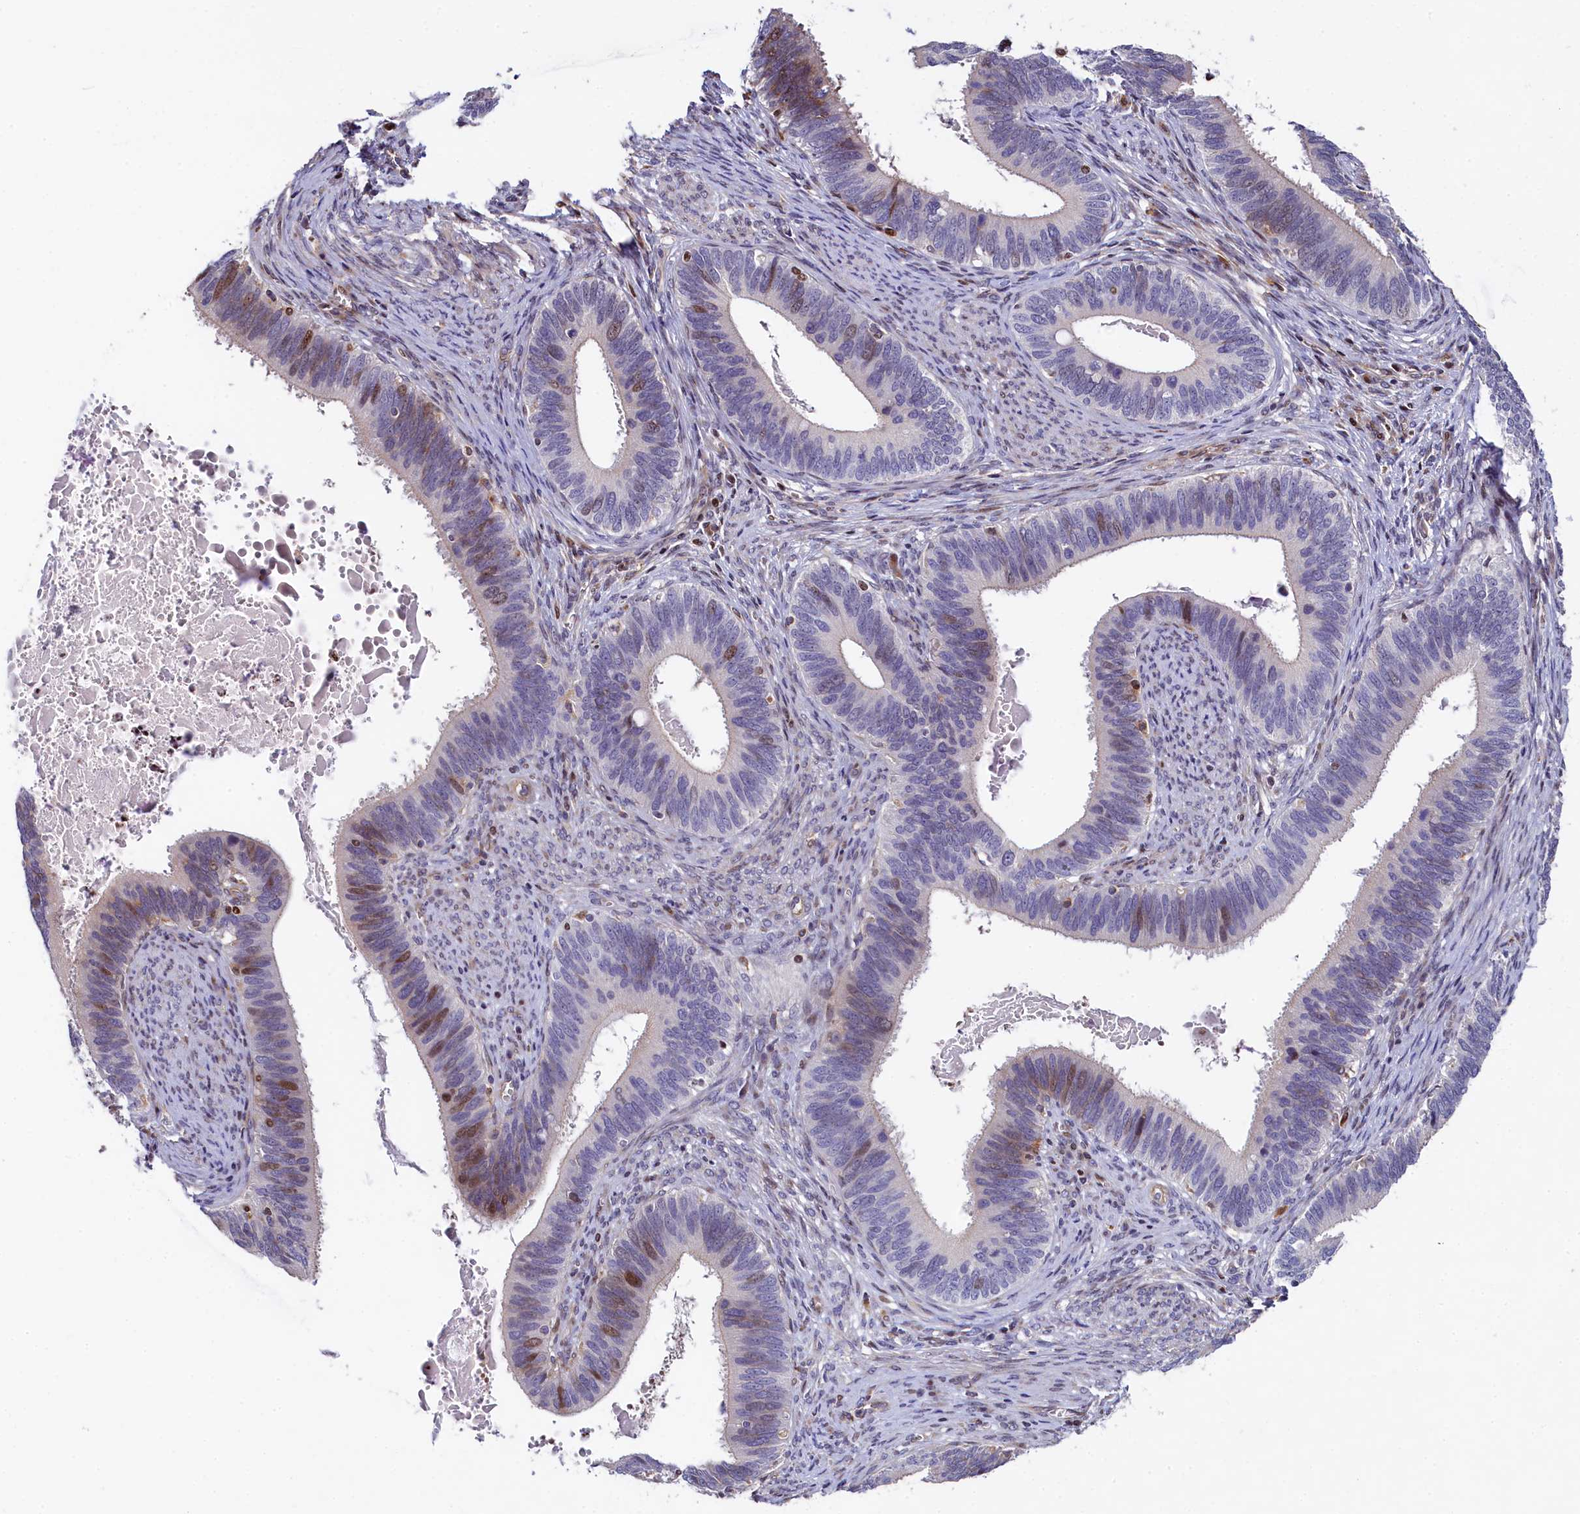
{"staining": {"intensity": "moderate", "quantity": "<25%", "location": "nuclear"}, "tissue": "cervical cancer", "cell_type": "Tumor cells", "image_type": "cancer", "snomed": [{"axis": "morphology", "description": "Adenocarcinoma, NOS"}, {"axis": "topography", "description": "Cervix"}], "caption": "Cervical cancer stained with DAB immunohistochemistry (IHC) displays low levels of moderate nuclear expression in about <25% of tumor cells. Nuclei are stained in blue.", "gene": "TGDS", "patient": {"sex": "female", "age": 42}}